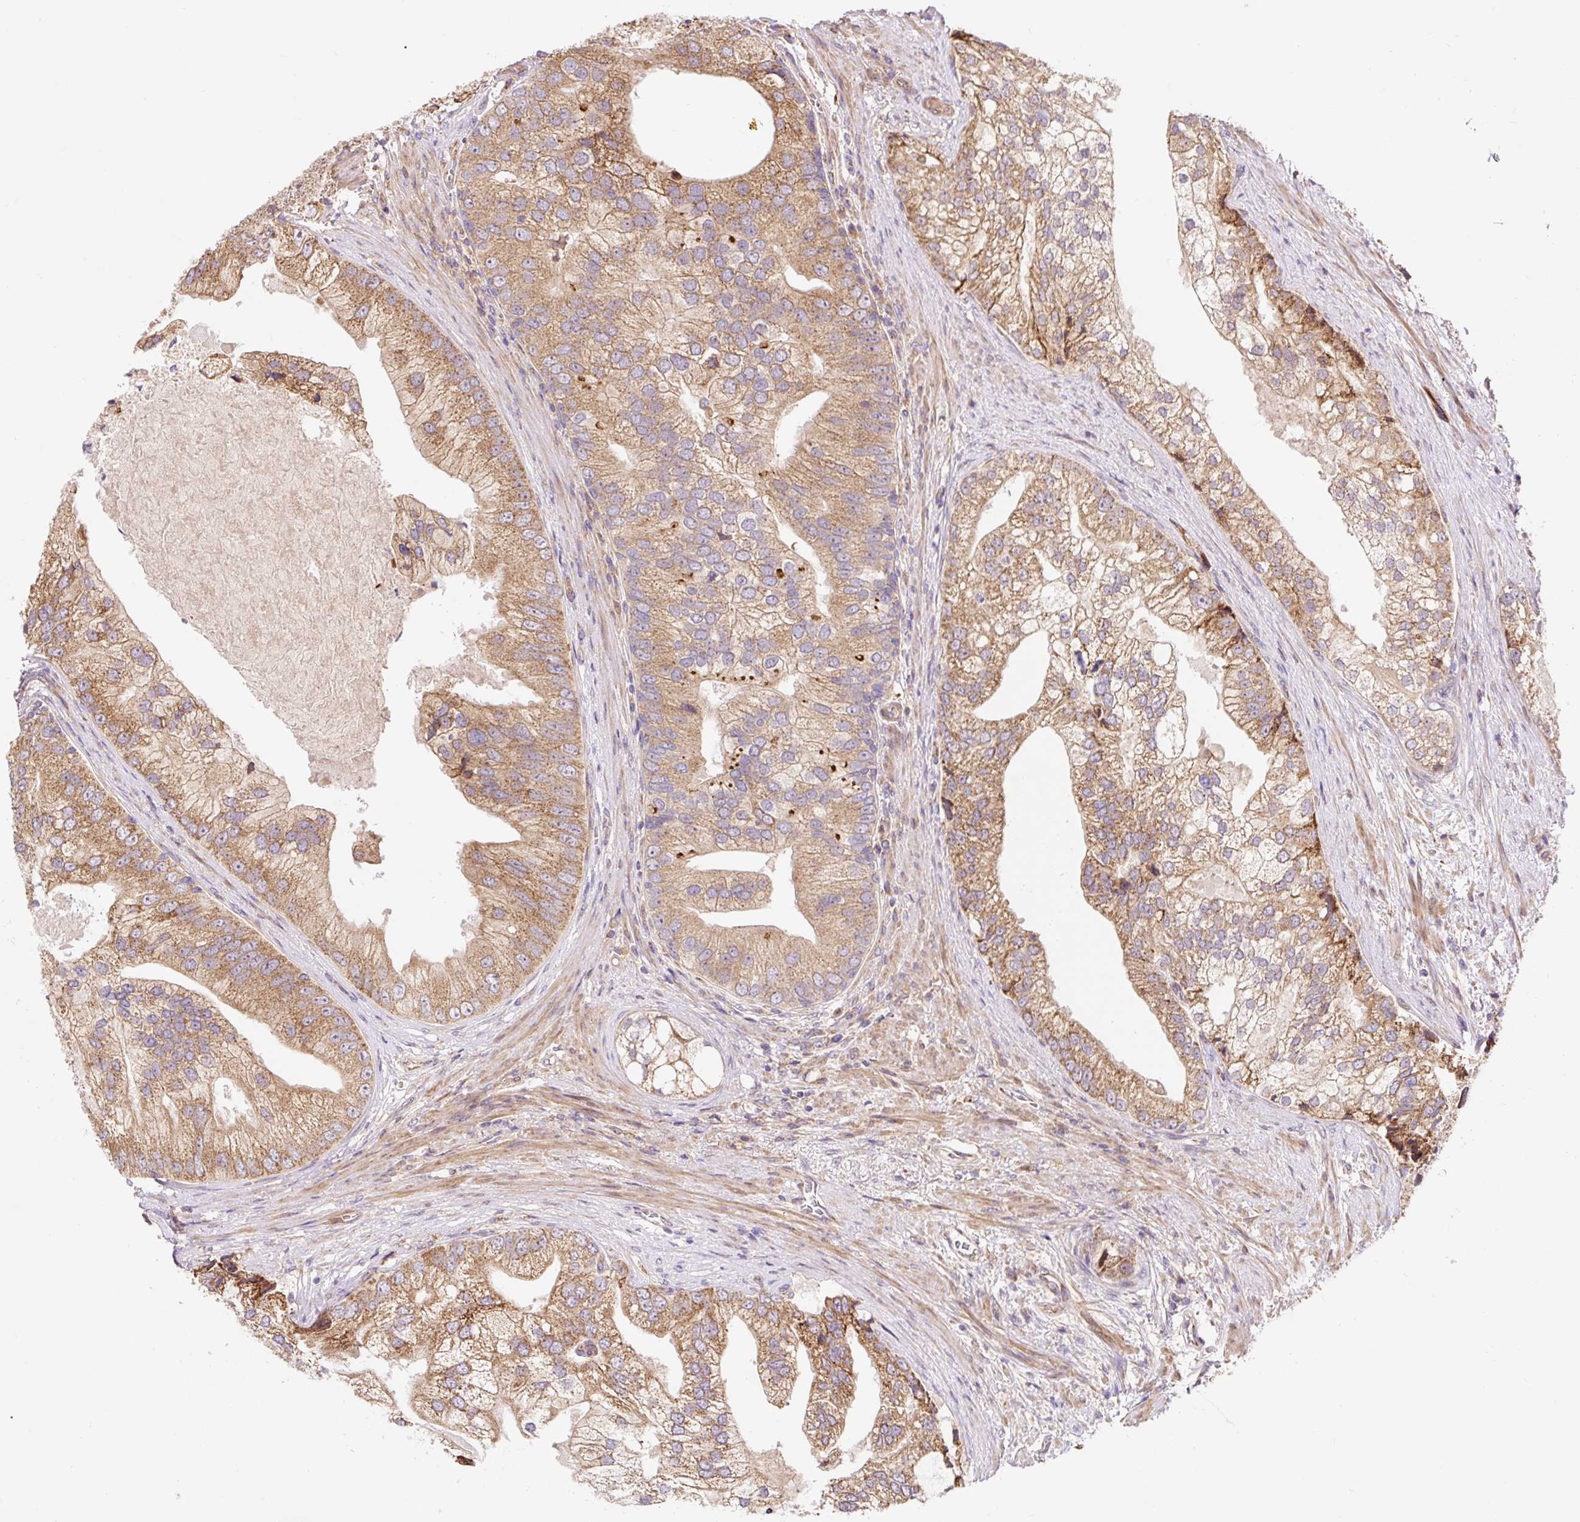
{"staining": {"intensity": "moderate", "quantity": ">75%", "location": "cytoplasmic/membranous"}, "tissue": "prostate cancer", "cell_type": "Tumor cells", "image_type": "cancer", "snomed": [{"axis": "morphology", "description": "Adenocarcinoma, High grade"}, {"axis": "topography", "description": "Prostate"}], "caption": "Prostate cancer stained with a protein marker shows moderate staining in tumor cells.", "gene": "TRIAP1", "patient": {"sex": "male", "age": 70}}